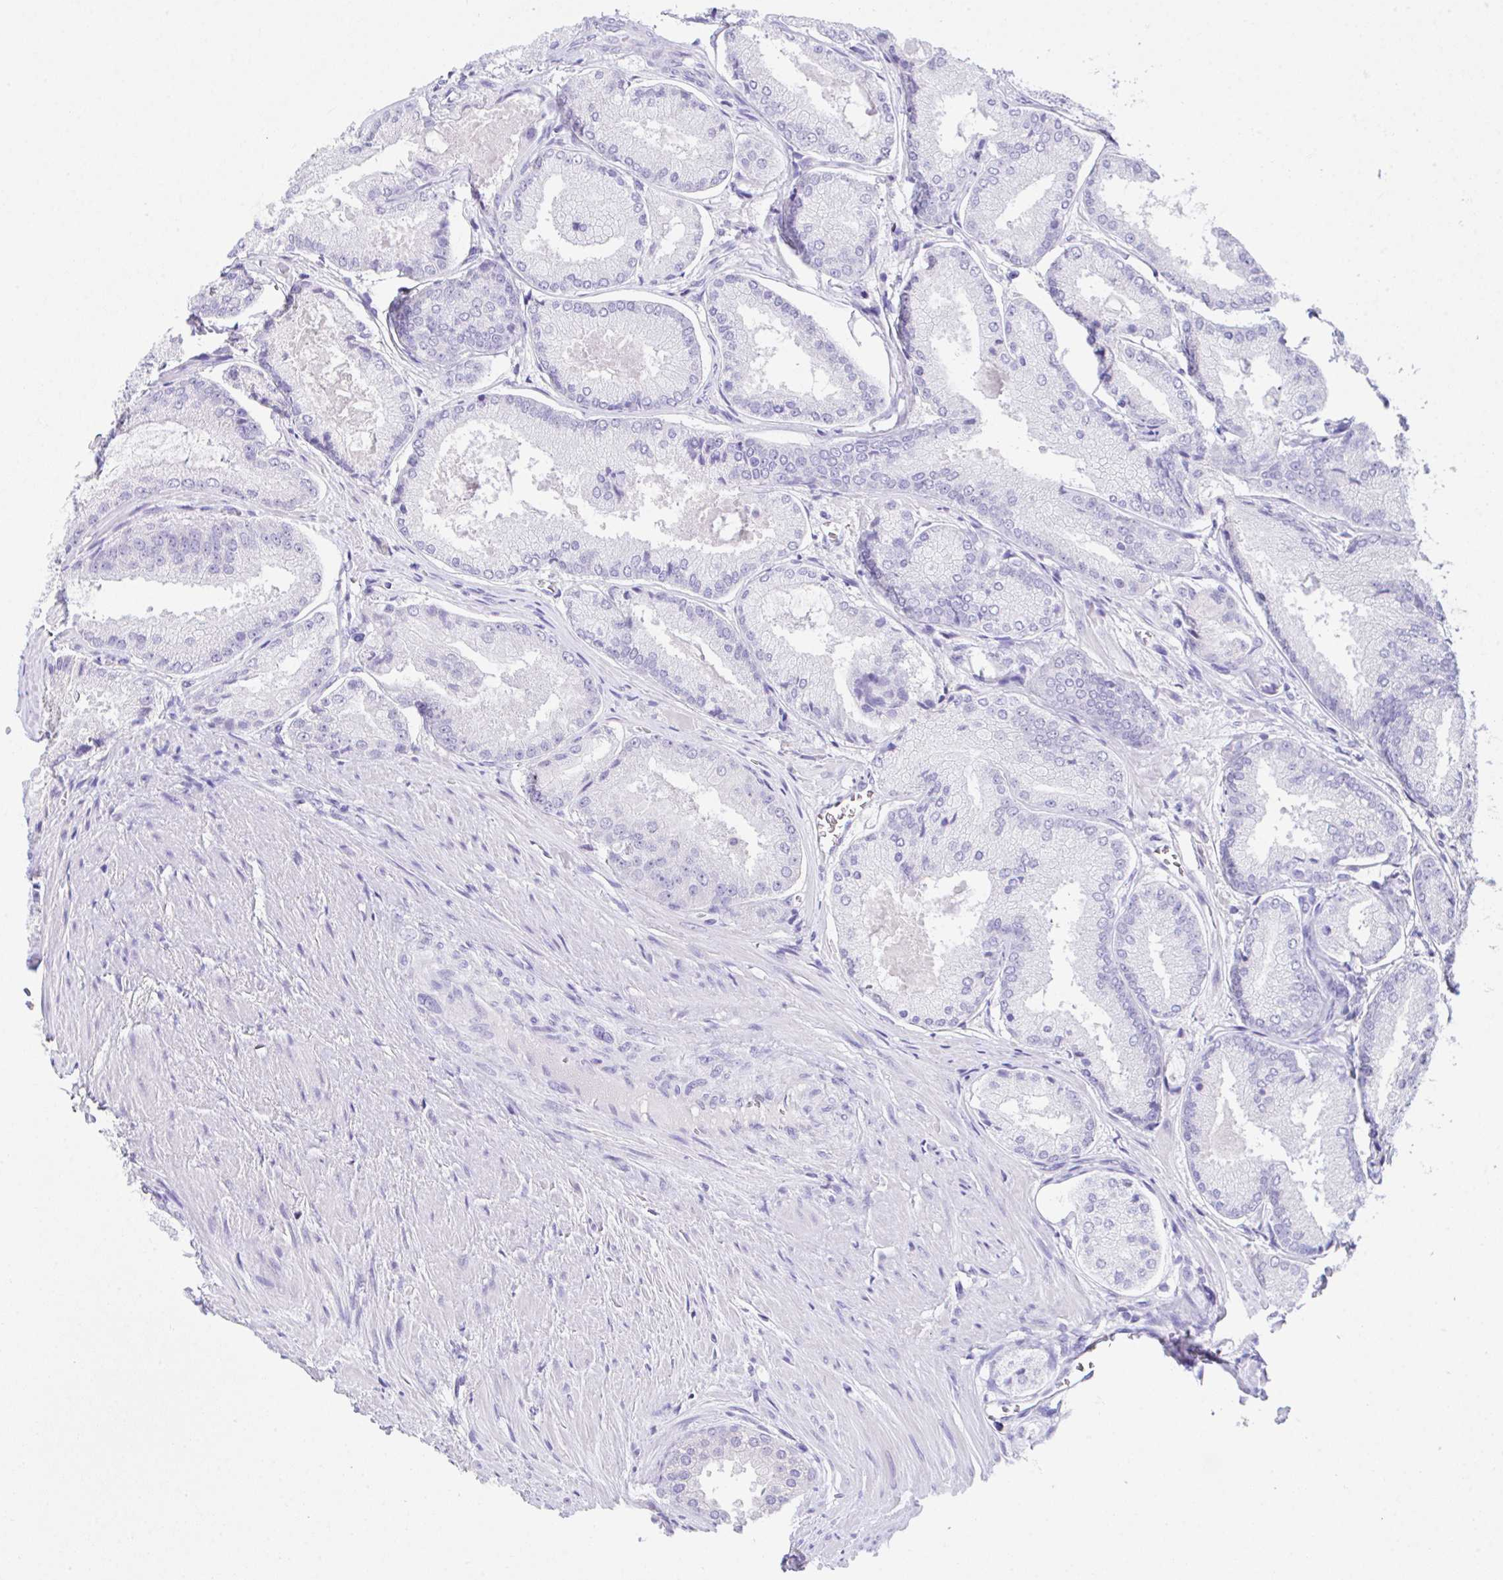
{"staining": {"intensity": "negative", "quantity": "none", "location": "none"}, "tissue": "prostate cancer", "cell_type": "Tumor cells", "image_type": "cancer", "snomed": [{"axis": "morphology", "description": "Adenocarcinoma, High grade"}, {"axis": "topography", "description": "Prostate"}], "caption": "Immunohistochemistry photomicrograph of human prostate adenocarcinoma (high-grade) stained for a protein (brown), which reveals no positivity in tumor cells. Brightfield microscopy of IHC stained with DAB (brown) and hematoxylin (blue), captured at high magnification.", "gene": "HACD4", "patient": {"sex": "male", "age": 73}}